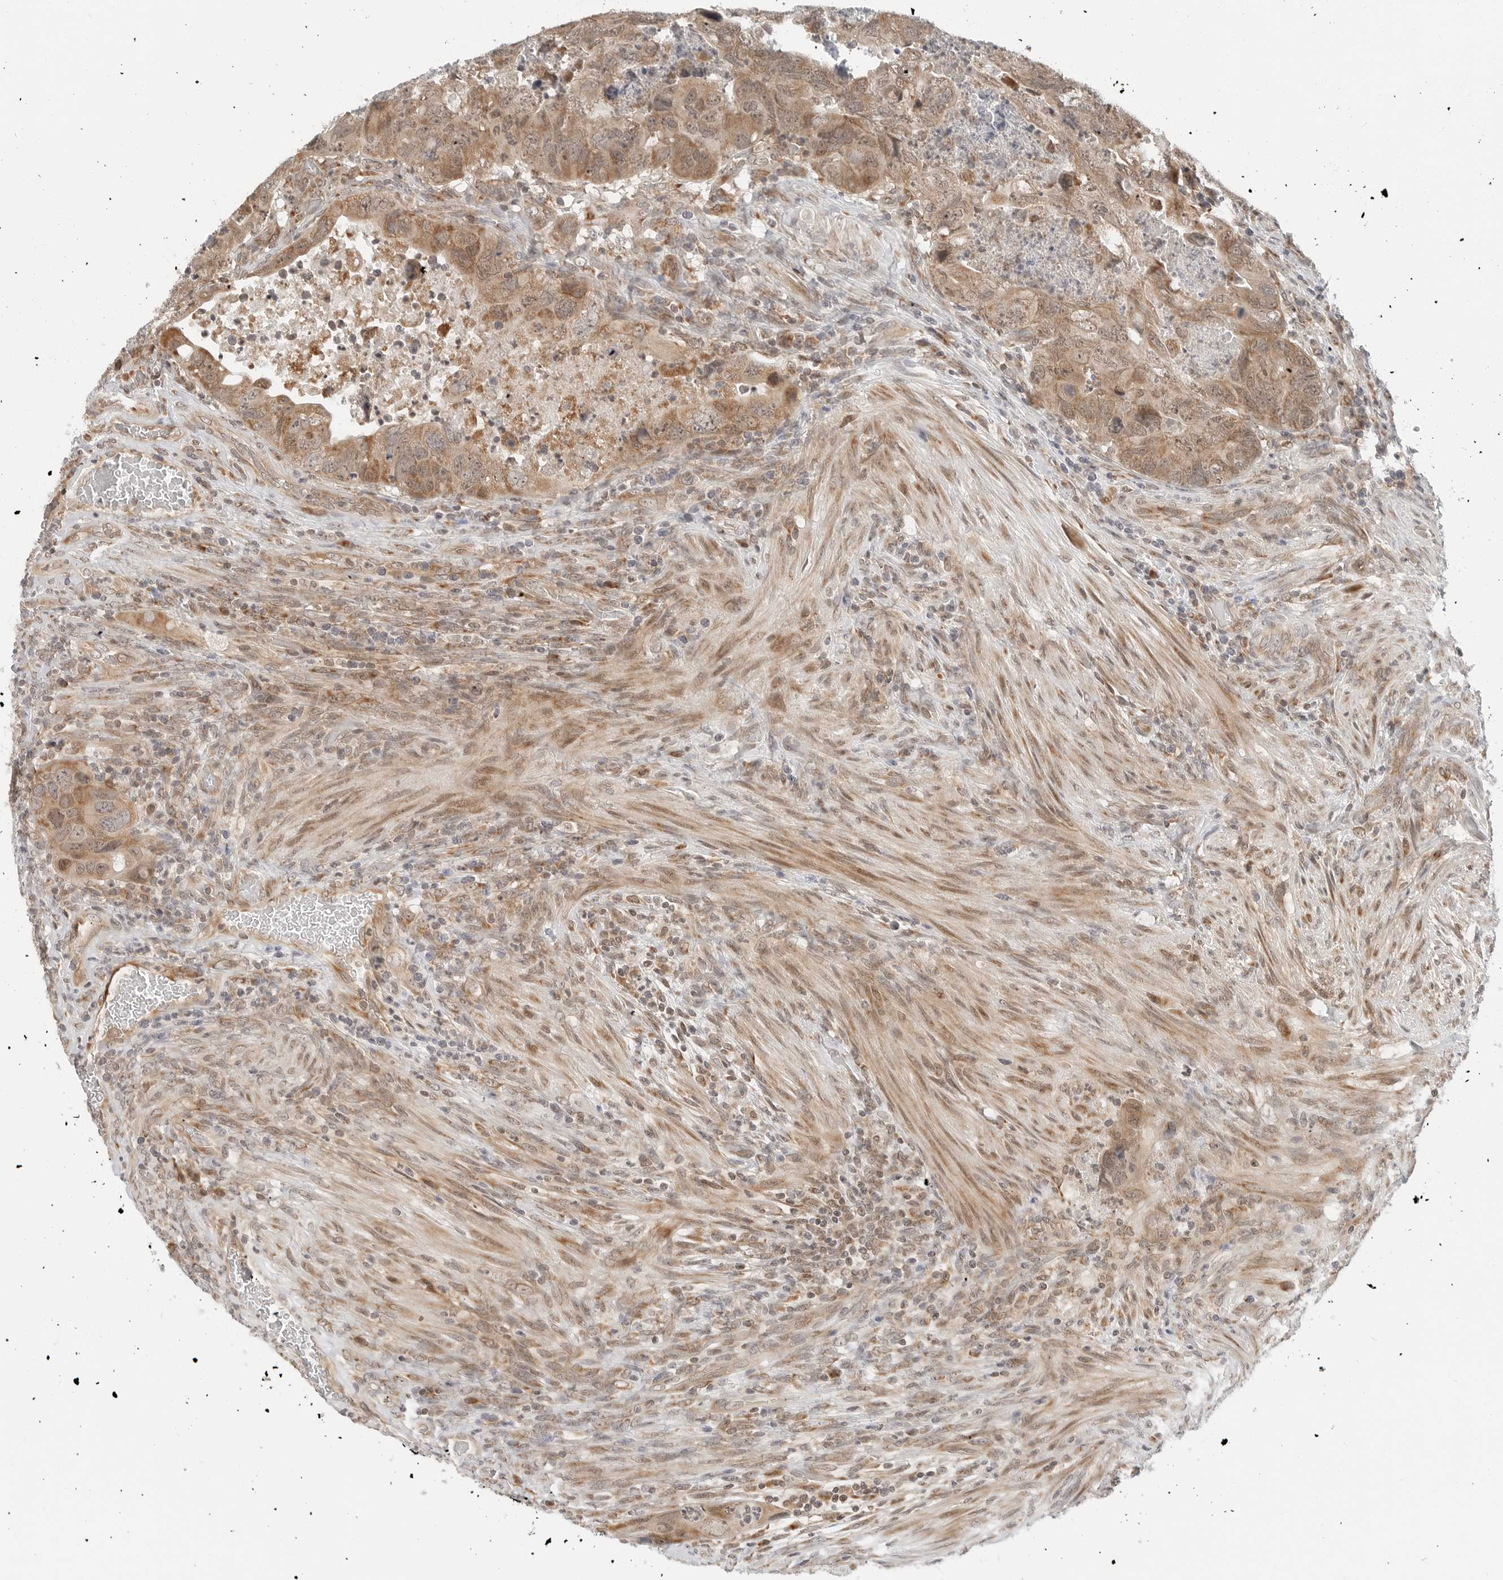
{"staining": {"intensity": "moderate", "quantity": ">75%", "location": "cytoplasmic/membranous"}, "tissue": "colorectal cancer", "cell_type": "Tumor cells", "image_type": "cancer", "snomed": [{"axis": "morphology", "description": "Adenocarcinoma, NOS"}, {"axis": "topography", "description": "Rectum"}], "caption": "Approximately >75% of tumor cells in human colorectal adenocarcinoma demonstrate moderate cytoplasmic/membranous protein staining as visualized by brown immunohistochemical staining.", "gene": "POLR3GL", "patient": {"sex": "male", "age": 63}}